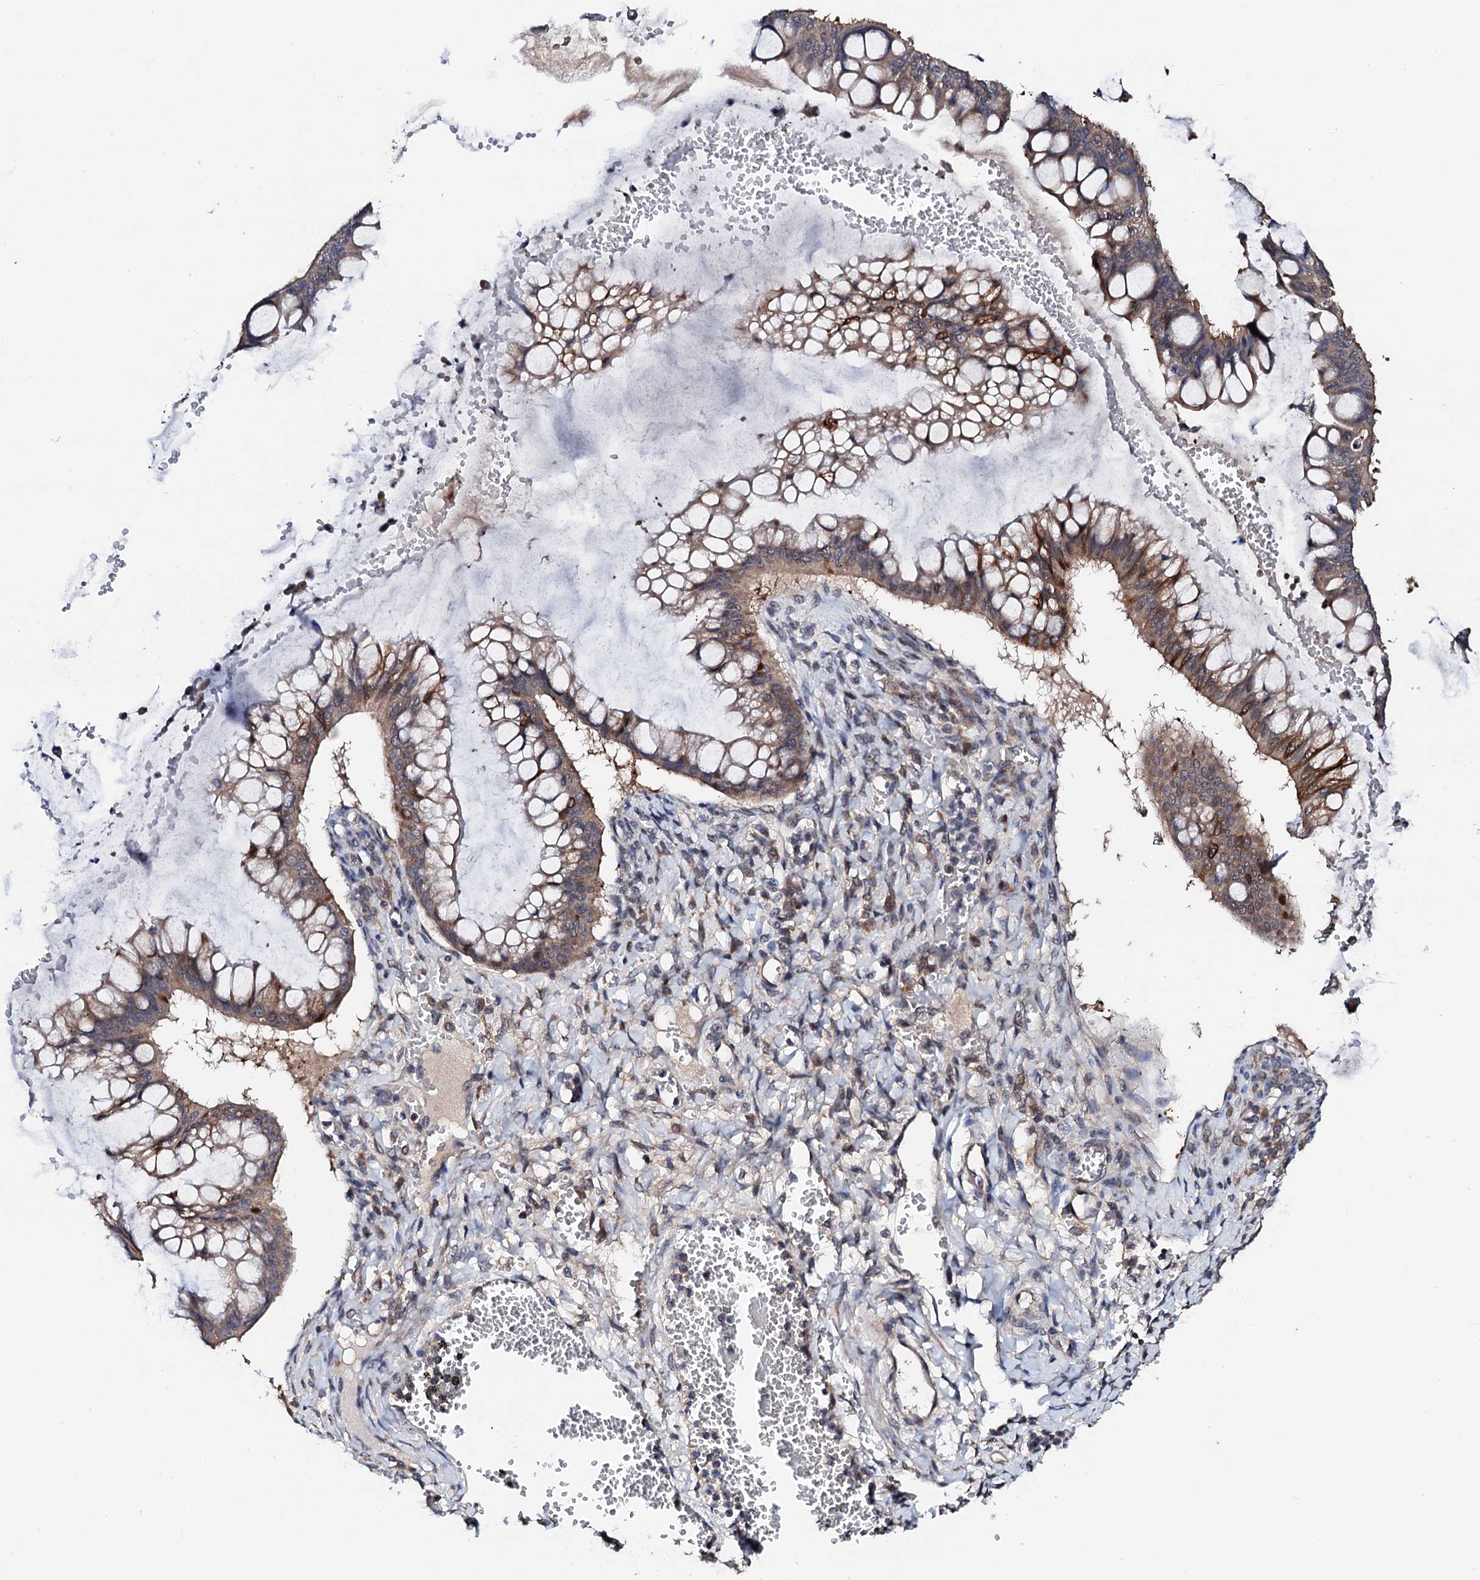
{"staining": {"intensity": "moderate", "quantity": ">75%", "location": "cytoplasmic/membranous"}, "tissue": "ovarian cancer", "cell_type": "Tumor cells", "image_type": "cancer", "snomed": [{"axis": "morphology", "description": "Cystadenocarcinoma, mucinous, NOS"}, {"axis": "topography", "description": "Ovary"}], "caption": "Brown immunohistochemical staining in ovarian cancer (mucinous cystadenocarcinoma) demonstrates moderate cytoplasmic/membranous expression in approximately >75% of tumor cells.", "gene": "IP6K1", "patient": {"sex": "female", "age": 73}}